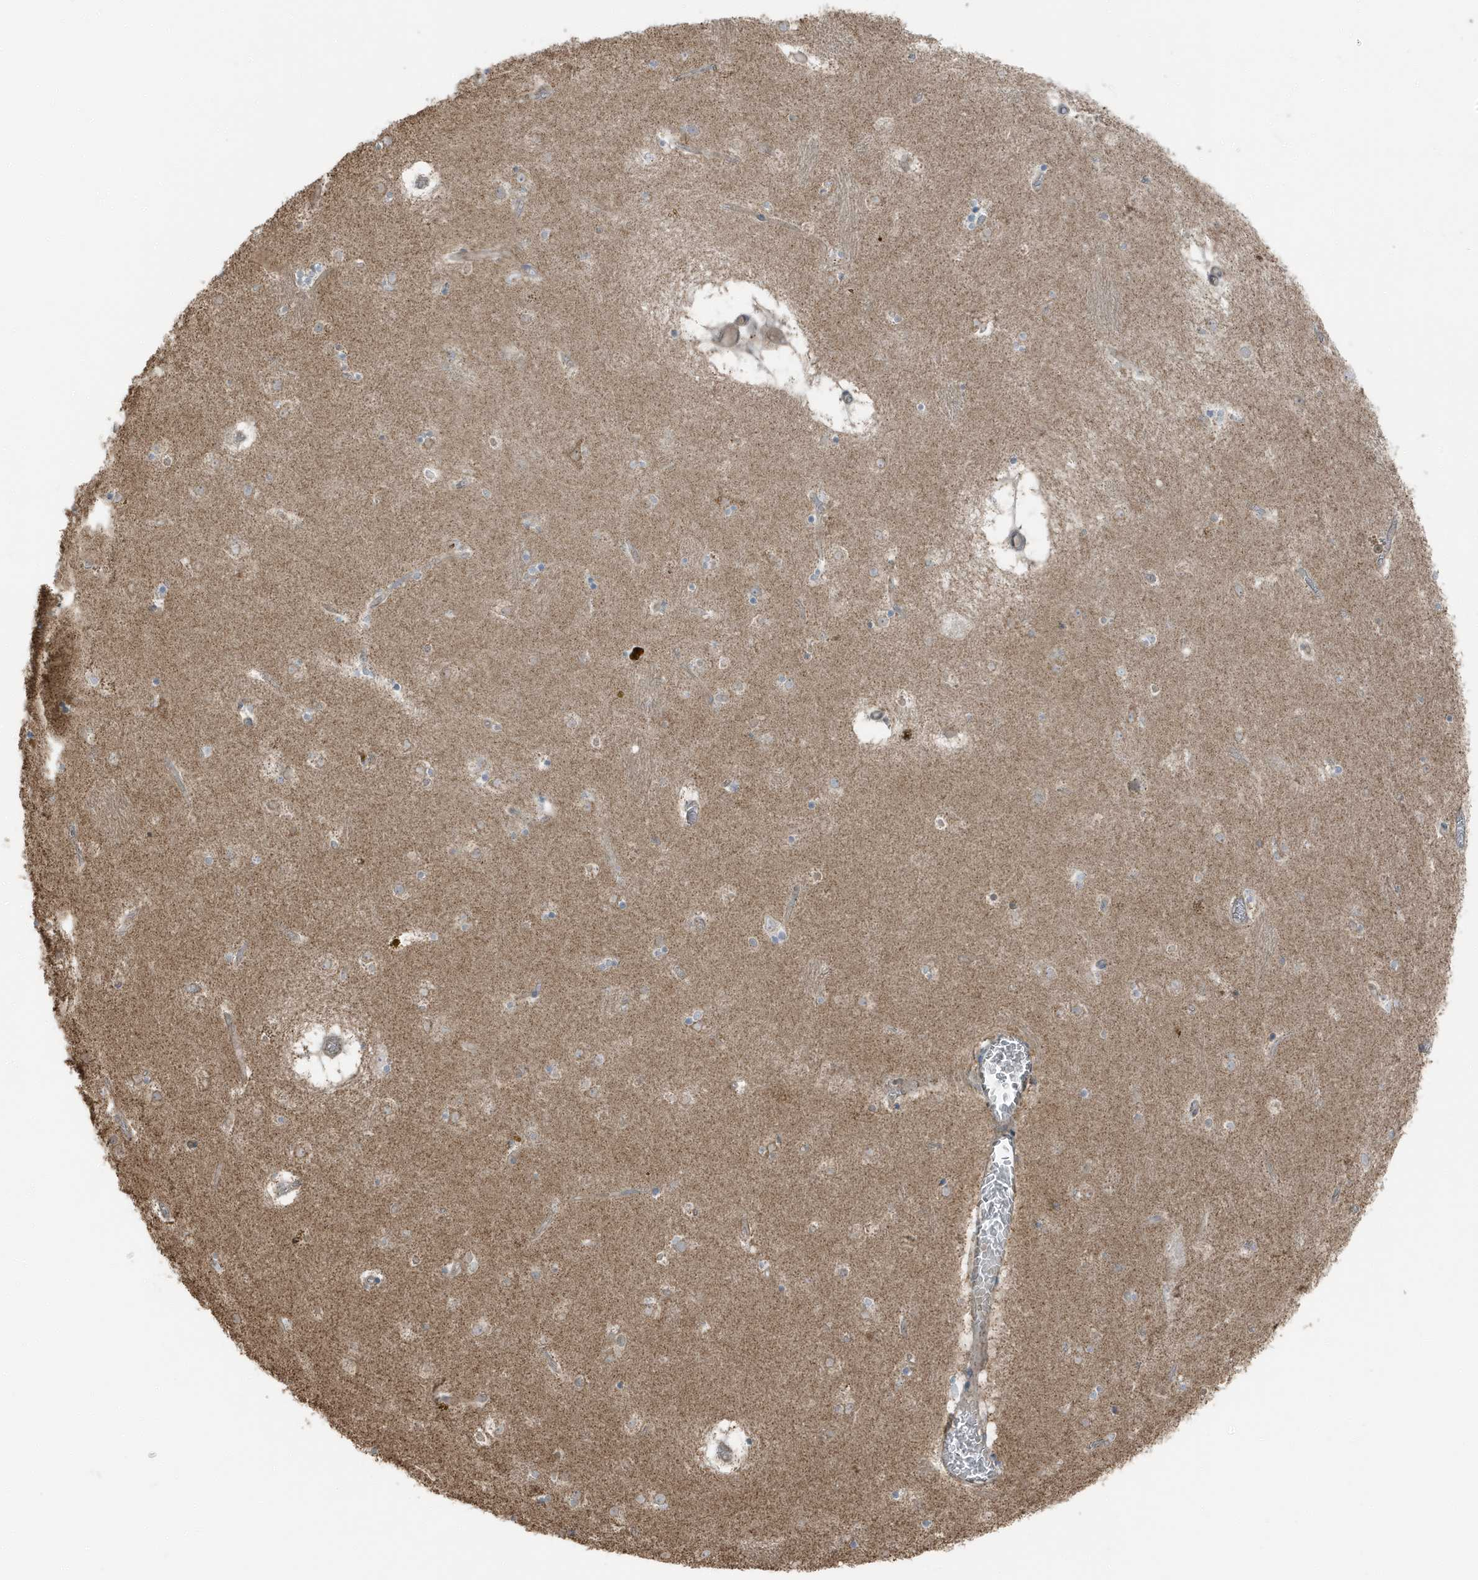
{"staining": {"intensity": "weak", "quantity": "<25%", "location": "cytoplasmic/membranous"}, "tissue": "caudate", "cell_type": "Glial cells", "image_type": "normal", "snomed": [{"axis": "morphology", "description": "Normal tissue, NOS"}, {"axis": "topography", "description": "Lateral ventricle wall"}], "caption": "This is an IHC micrograph of unremarkable caudate. There is no expression in glial cells.", "gene": "AZI2", "patient": {"sex": "male", "age": 70}}